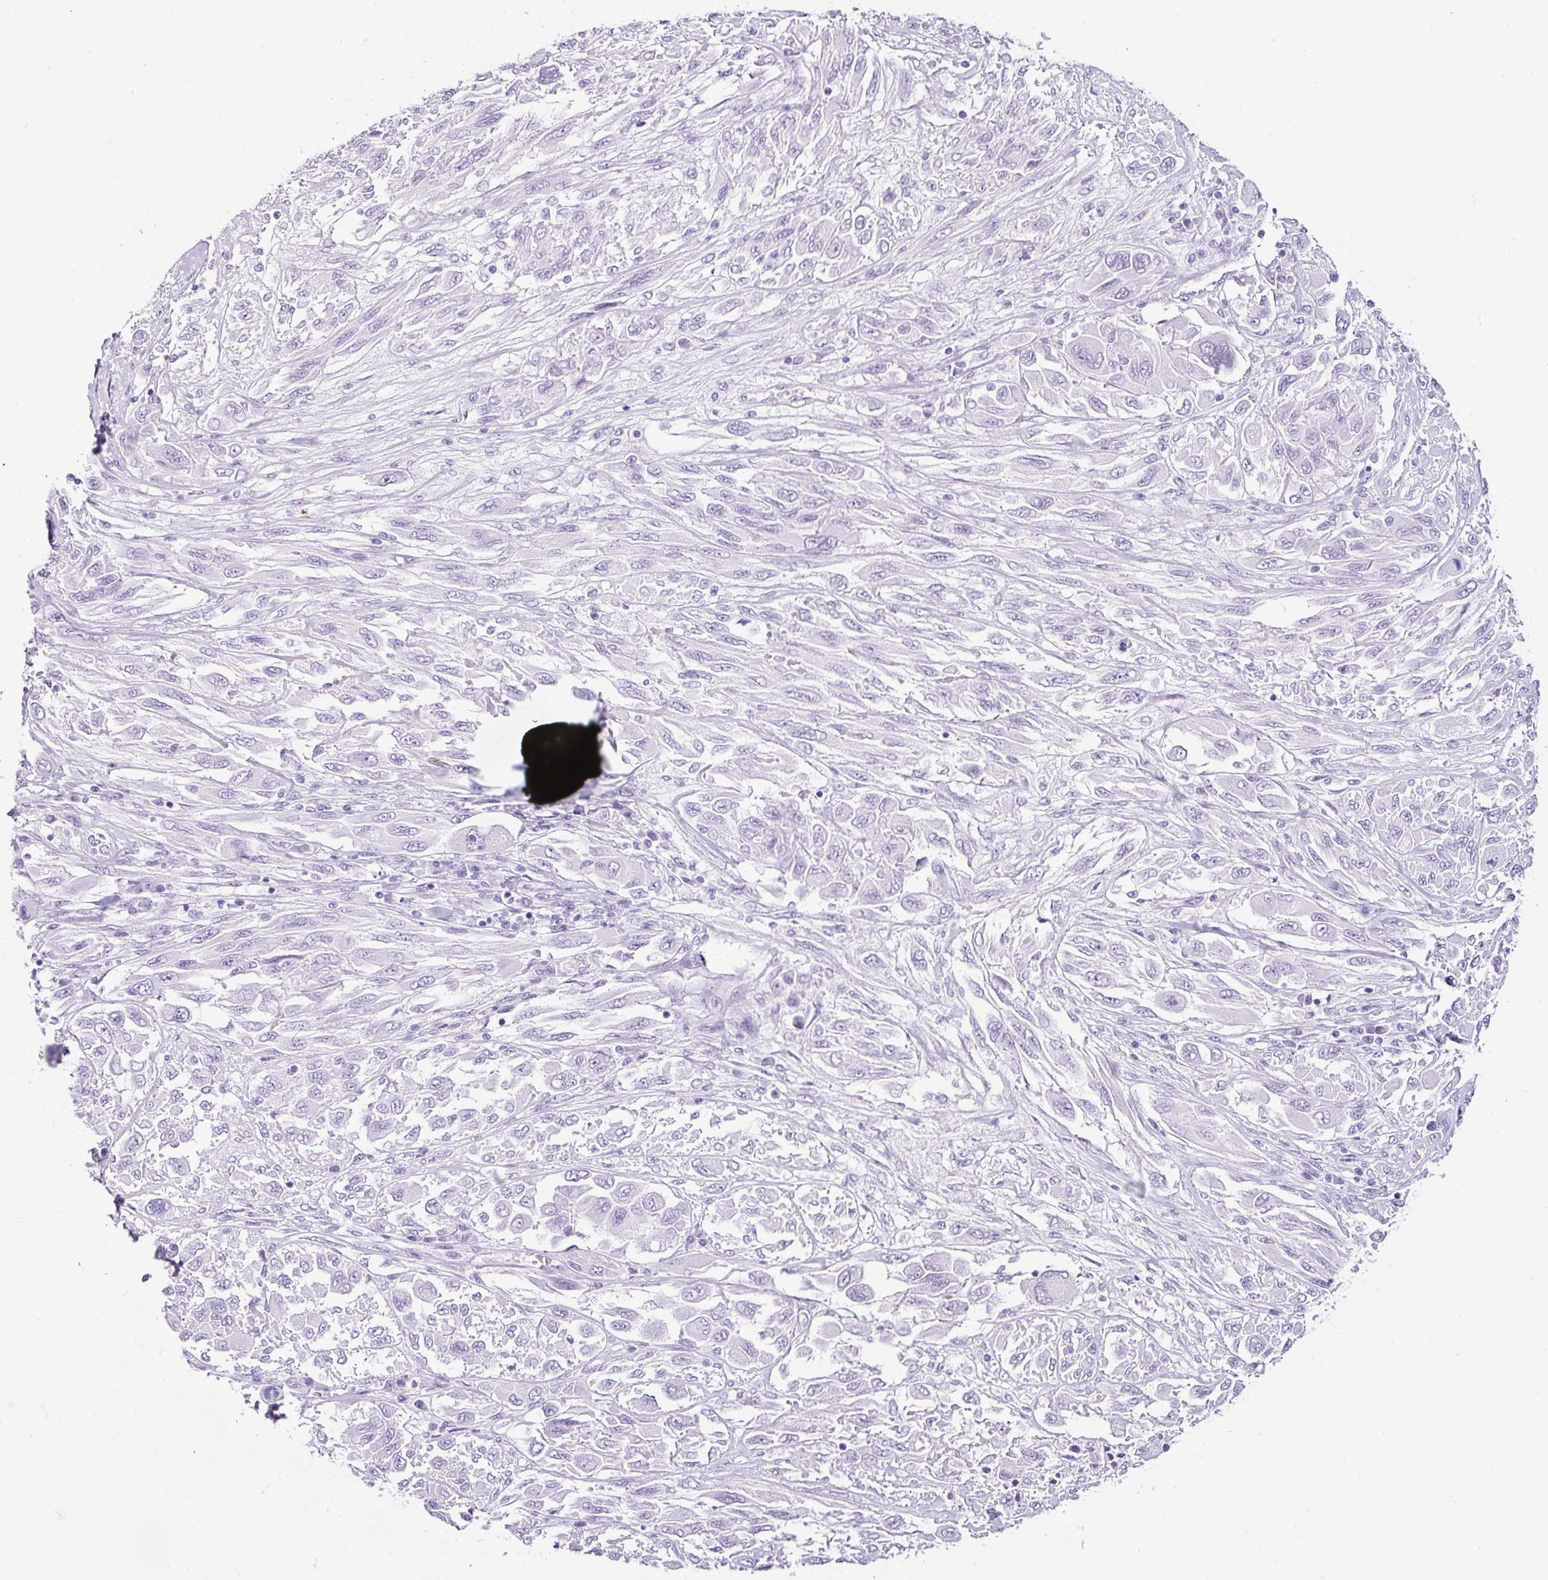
{"staining": {"intensity": "negative", "quantity": "none", "location": "none"}, "tissue": "melanoma", "cell_type": "Tumor cells", "image_type": "cancer", "snomed": [{"axis": "morphology", "description": "Malignant melanoma, NOS"}, {"axis": "topography", "description": "Skin"}], "caption": "Histopathology image shows no protein expression in tumor cells of malignant melanoma tissue.", "gene": "TMEM200B", "patient": {"sex": "female", "age": 91}}